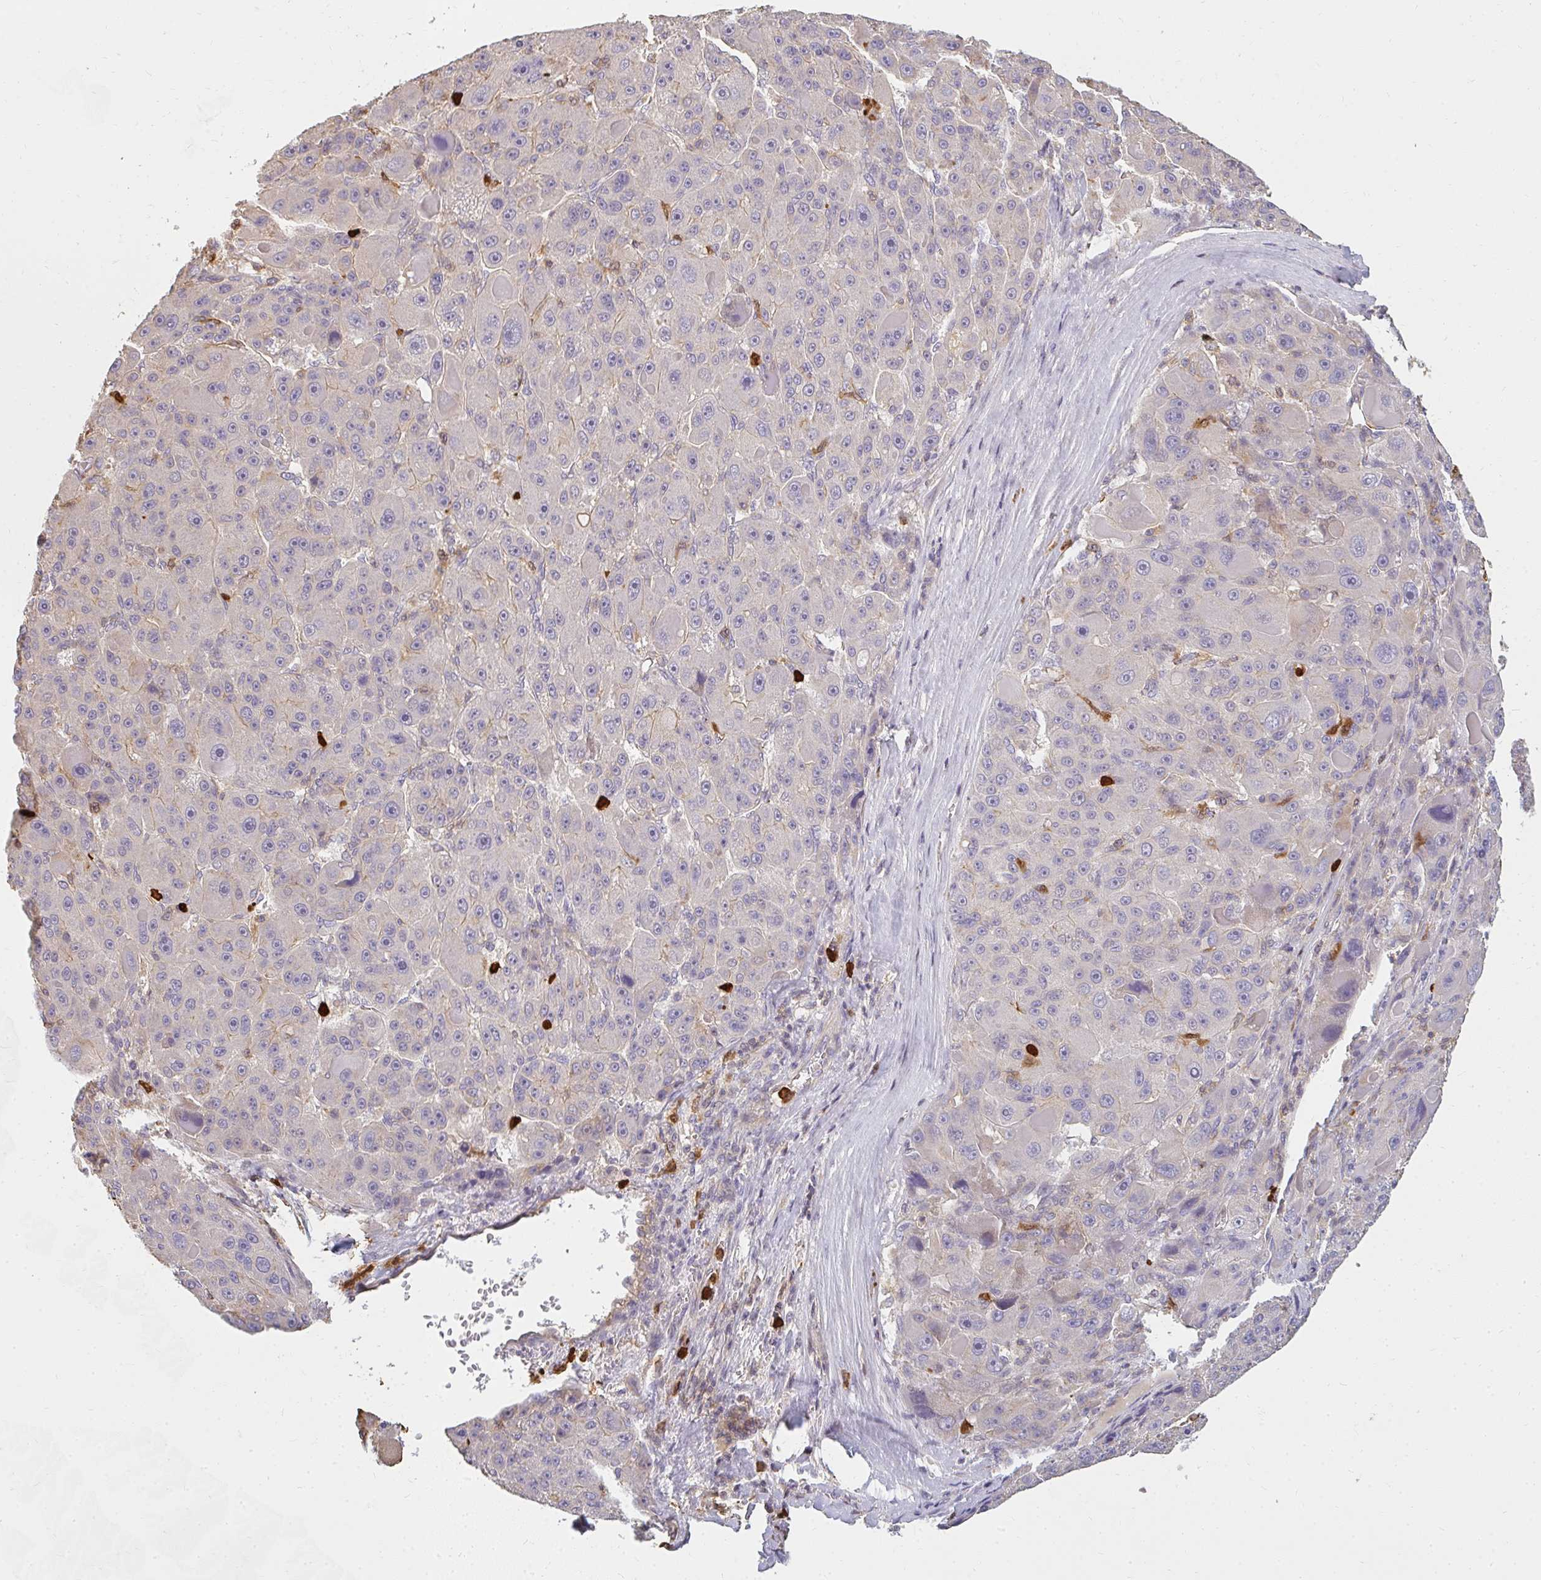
{"staining": {"intensity": "negative", "quantity": "none", "location": "none"}, "tissue": "liver cancer", "cell_type": "Tumor cells", "image_type": "cancer", "snomed": [{"axis": "morphology", "description": "Carcinoma, Hepatocellular, NOS"}, {"axis": "topography", "description": "Liver"}], "caption": "This is an immunohistochemistry histopathology image of human liver cancer. There is no expression in tumor cells.", "gene": "CNTRL", "patient": {"sex": "male", "age": 76}}